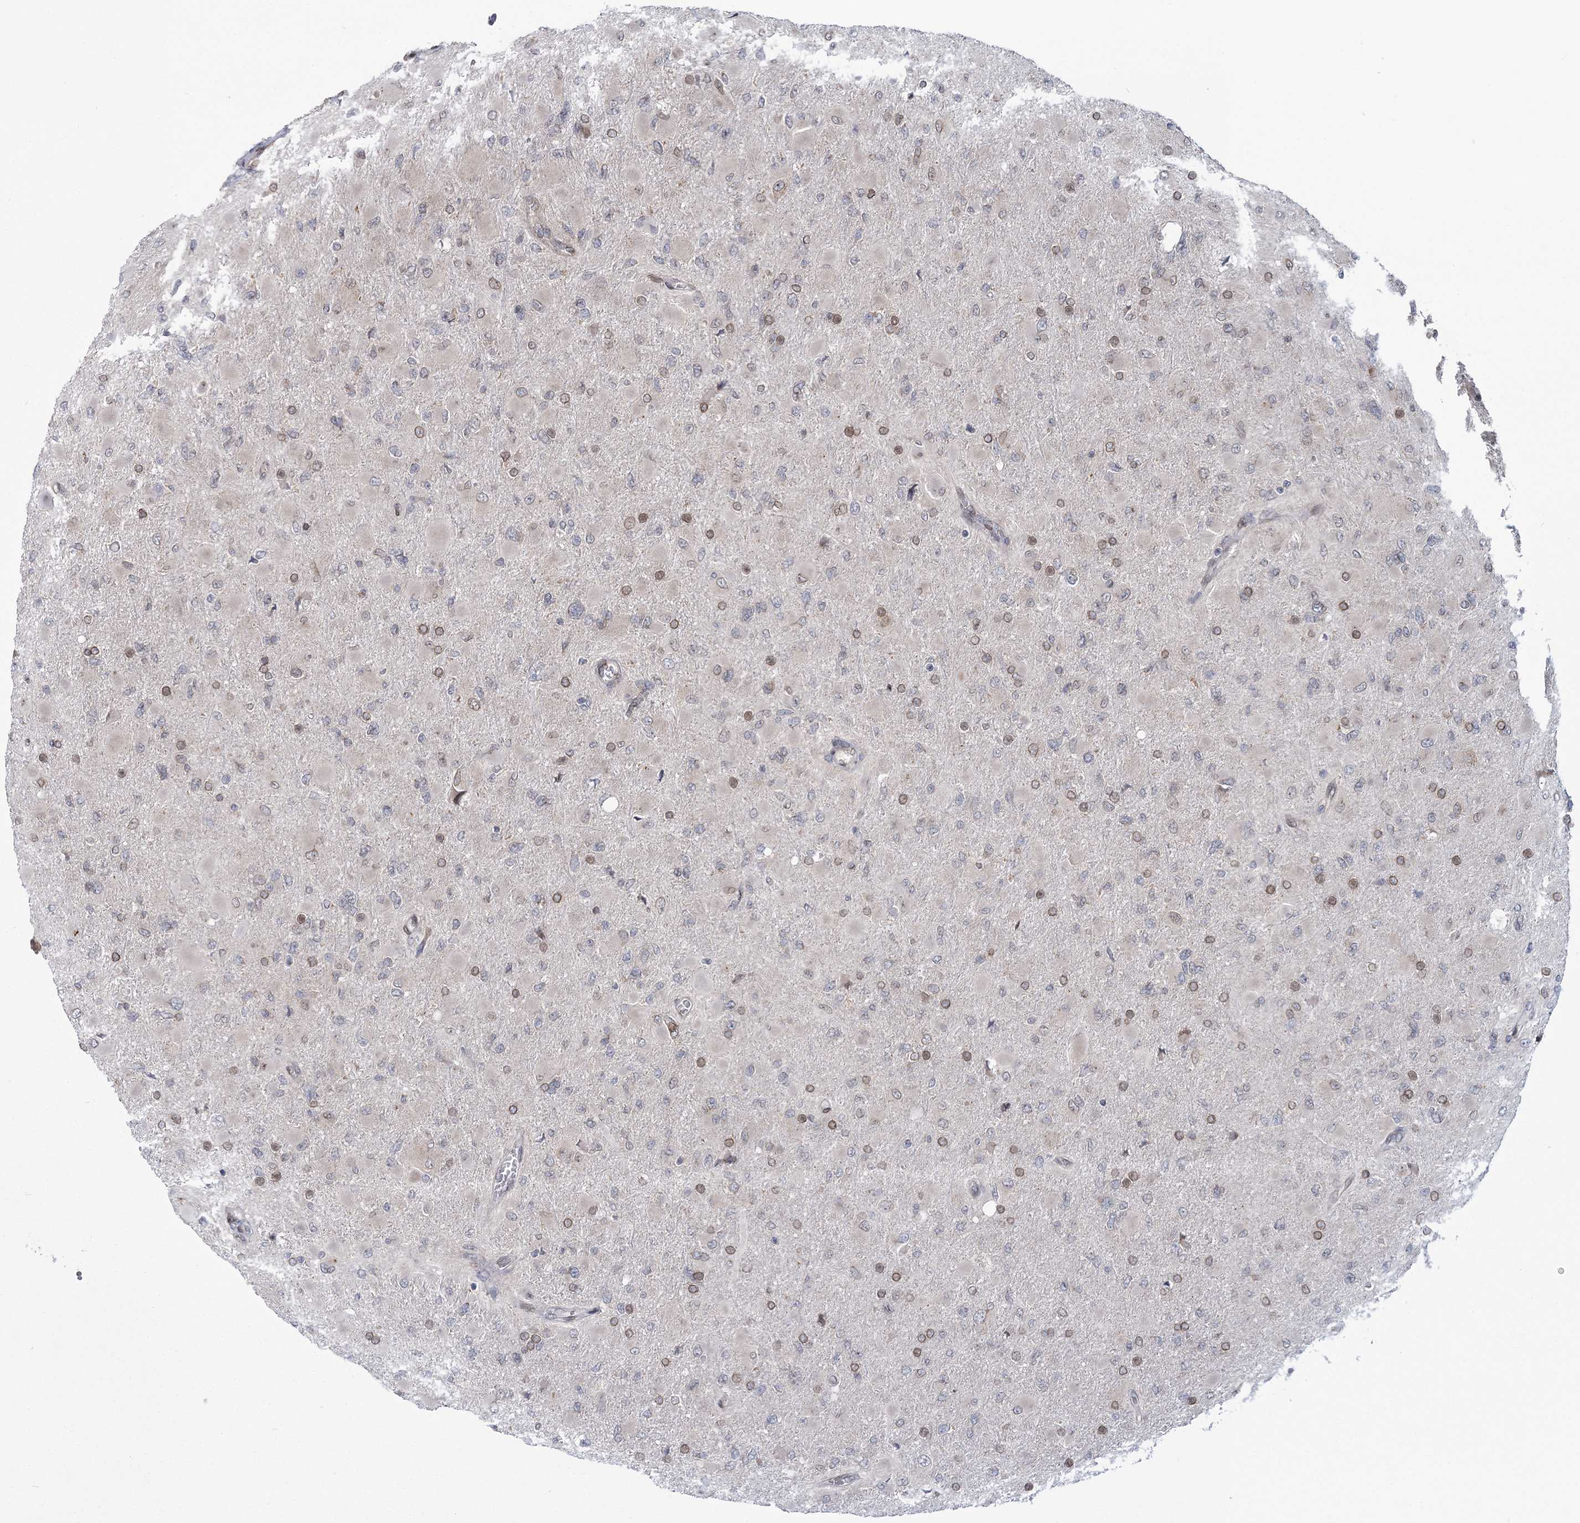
{"staining": {"intensity": "weak", "quantity": "<25%", "location": "nuclear"}, "tissue": "glioma", "cell_type": "Tumor cells", "image_type": "cancer", "snomed": [{"axis": "morphology", "description": "Glioma, malignant, High grade"}, {"axis": "topography", "description": "Cerebral cortex"}], "caption": "Tumor cells are negative for protein expression in human malignant glioma (high-grade). (IHC, brightfield microscopy, high magnification).", "gene": "DNAJC27", "patient": {"sex": "female", "age": 36}}